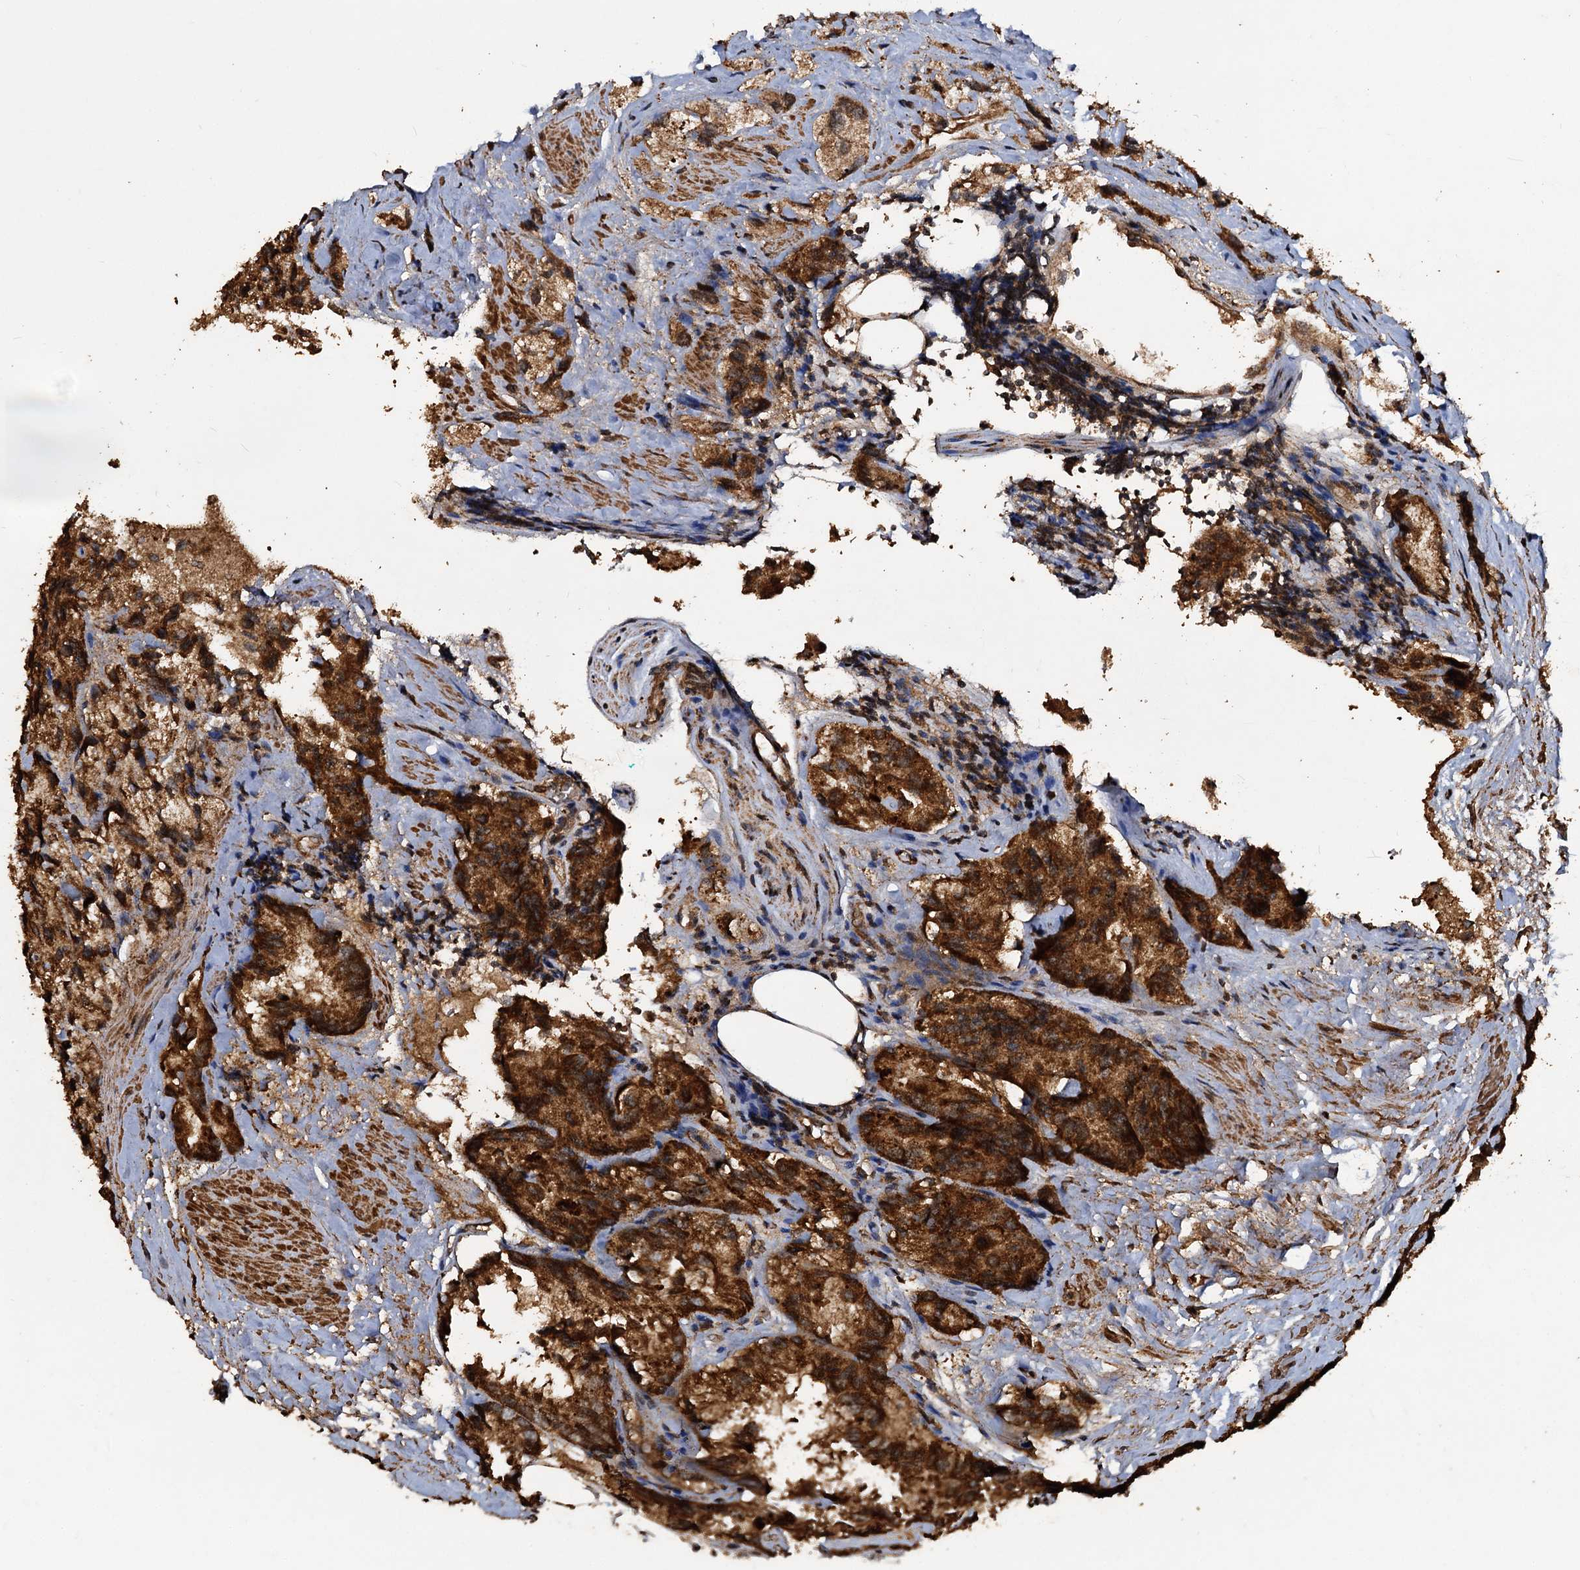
{"staining": {"intensity": "strong", "quantity": ">75%", "location": "cytoplasmic/membranous"}, "tissue": "prostate cancer", "cell_type": "Tumor cells", "image_type": "cancer", "snomed": [{"axis": "morphology", "description": "Adenocarcinoma, High grade"}, {"axis": "topography", "description": "Prostate"}], "caption": "Immunohistochemistry micrograph of neoplastic tissue: human prostate cancer stained using IHC reveals high levels of strong protein expression localized specifically in the cytoplasmic/membranous of tumor cells, appearing as a cytoplasmic/membranous brown color.", "gene": "NOTCH2NLA", "patient": {"sex": "male", "age": 66}}